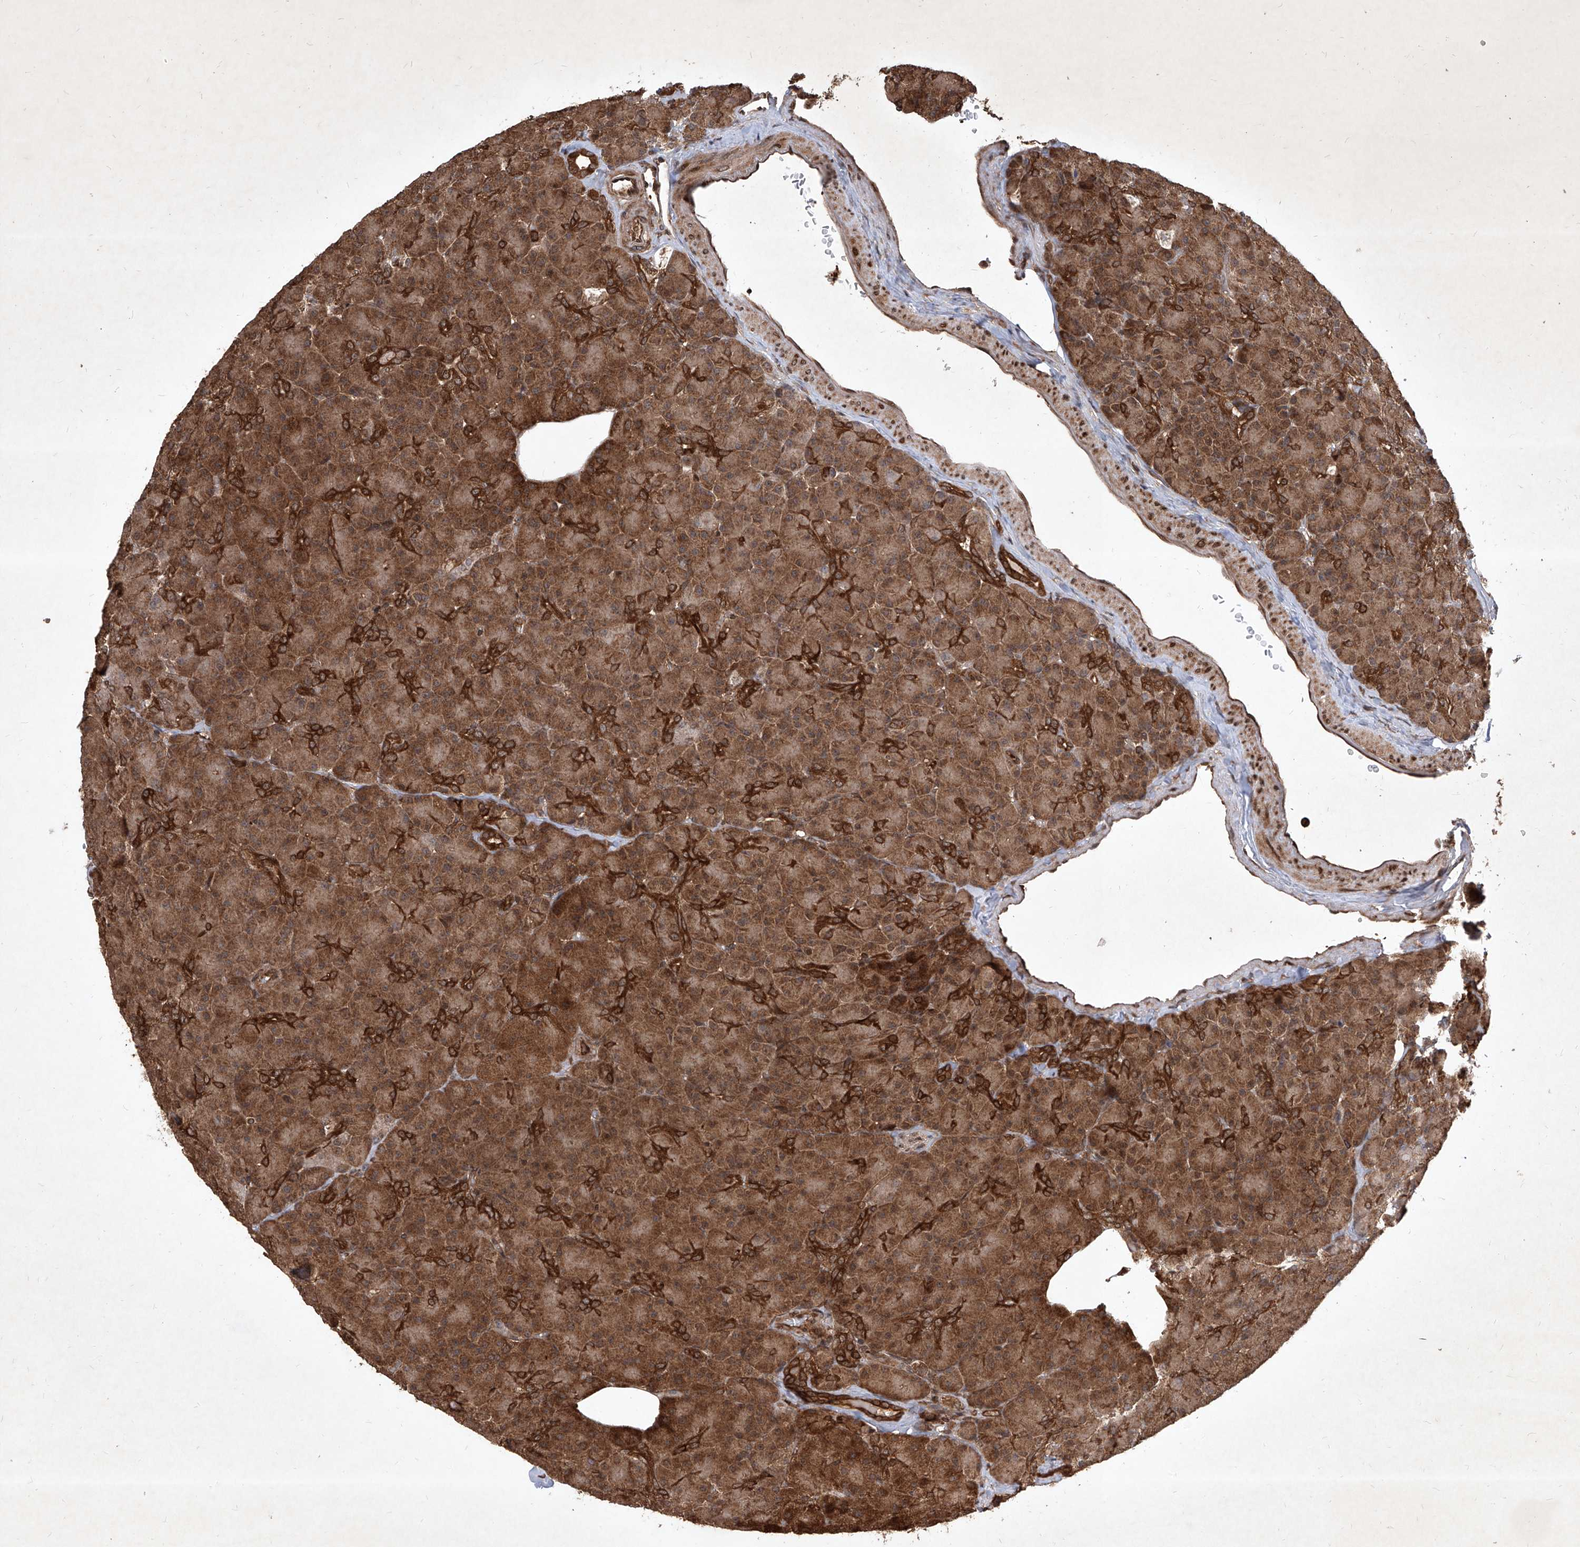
{"staining": {"intensity": "strong", "quantity": ">75%", "location": "cytoplasmic/membranous"}, "tissue": "pancreas", "cell_type": "Exocrine glandular cells", "image_type": "normal", "snomed": [{"axis": "morphology", "description": "Normal tissue, NOS"}, {"axis": "topography", "description": "Pancreas"}], "caption": "Strong cytoplasmic/membranous protein staining is identified in about >75% of exocrine glandular cells in pancreas.", "gene": "MAGED2", "patient": {"sex": "female", "age": 43}}